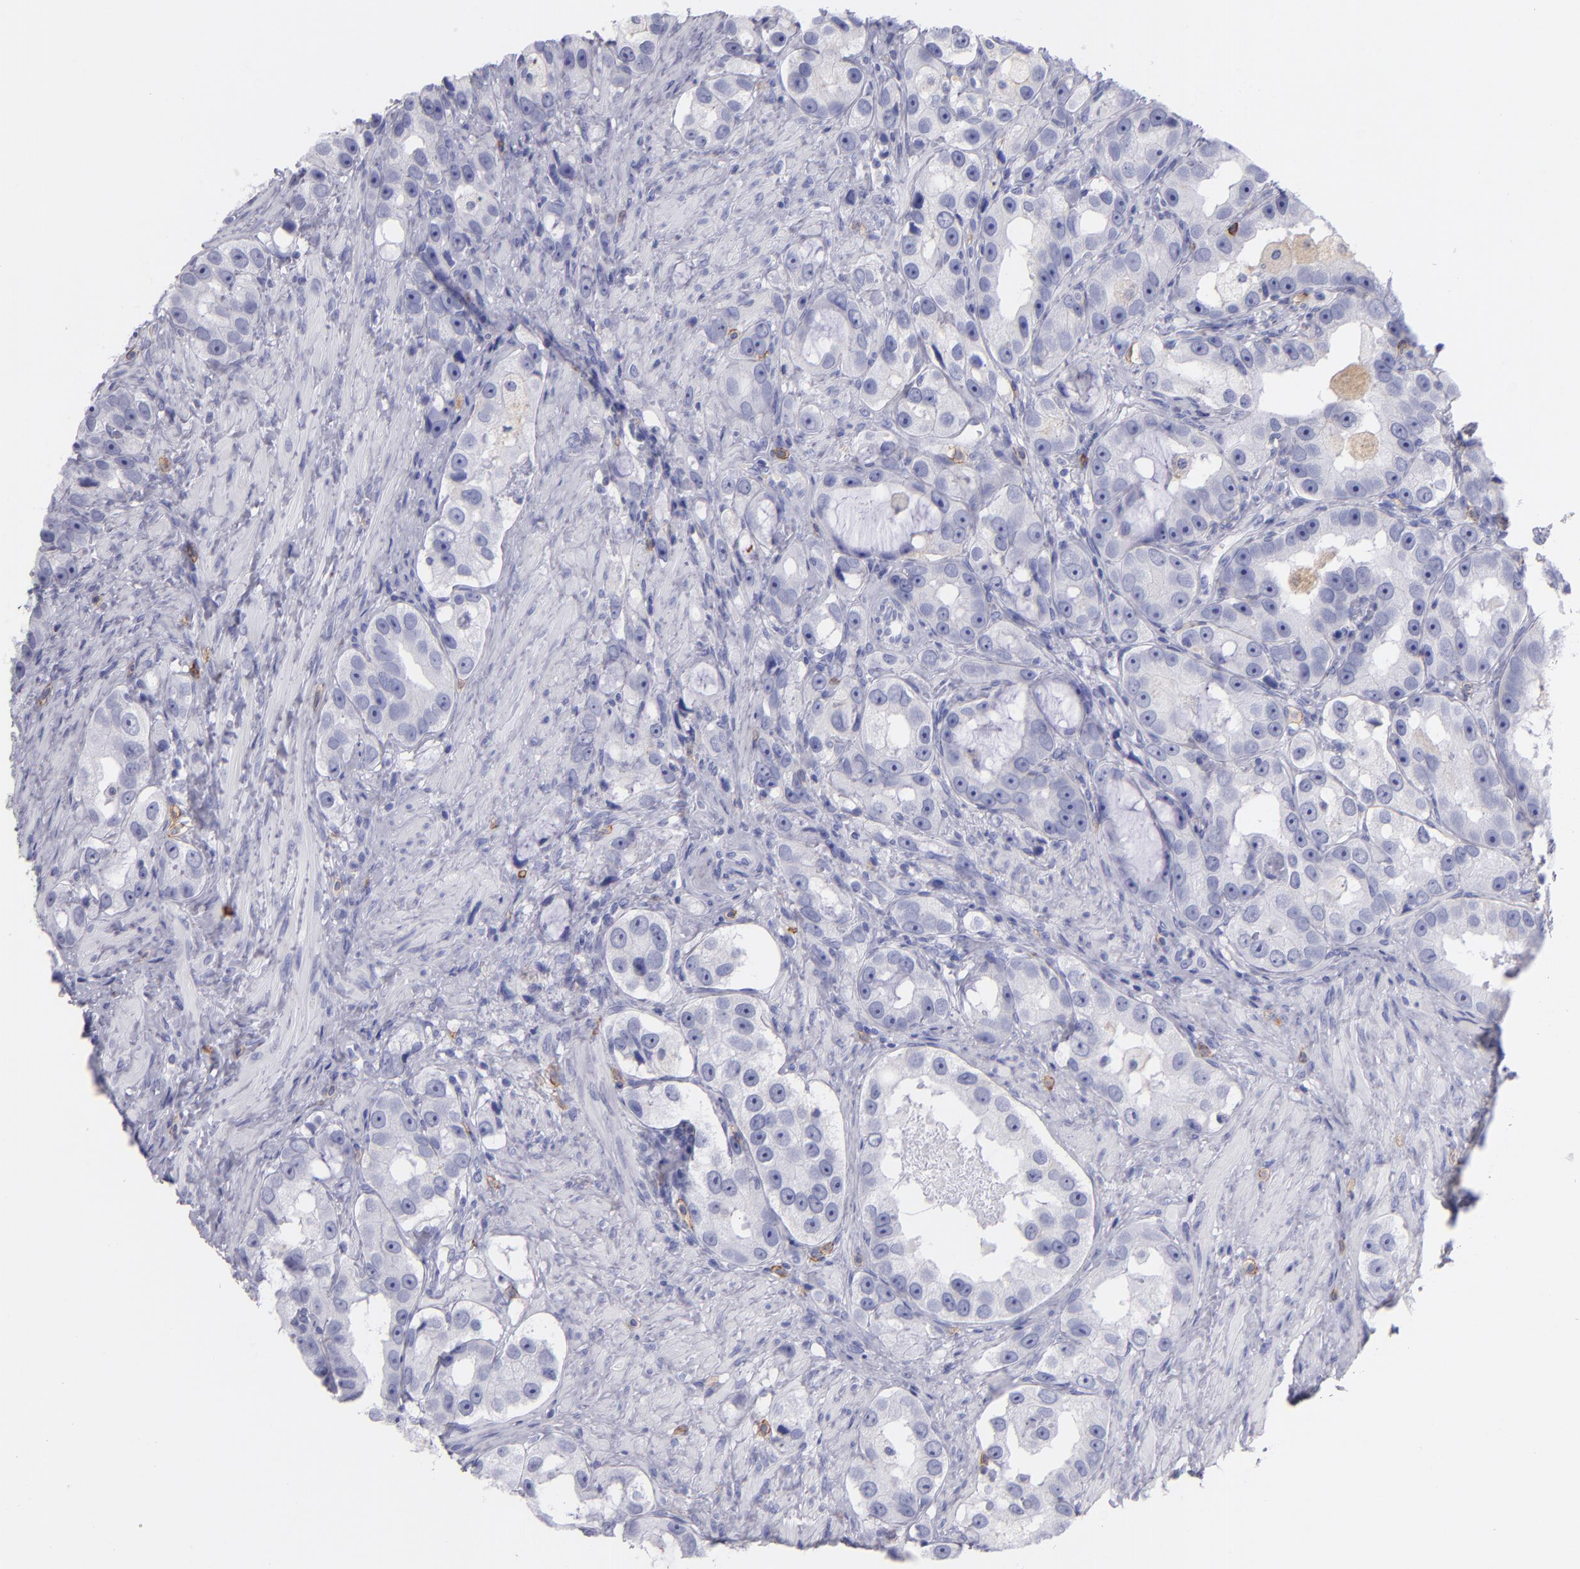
{"staining": {"intensity": "negative", "quantity": "none", "location": "none"}, "tissue": "prostate cancer", "cell_type": "Tumor cells", "image_type": "cancer", "snomed": [{"axis": "morphology", "description": "Adenocarcinoma, High grade"}, {"axis": "topography", "description": "Prostate"}], "caption": "This is an immunohistochemistry (IHC) image of human prostate cancer (adenocarcinoma (high-grade)). There is no staining in tumor cells.", "gene": "CD82", "patient": {"sex": "male", "age": 63}}